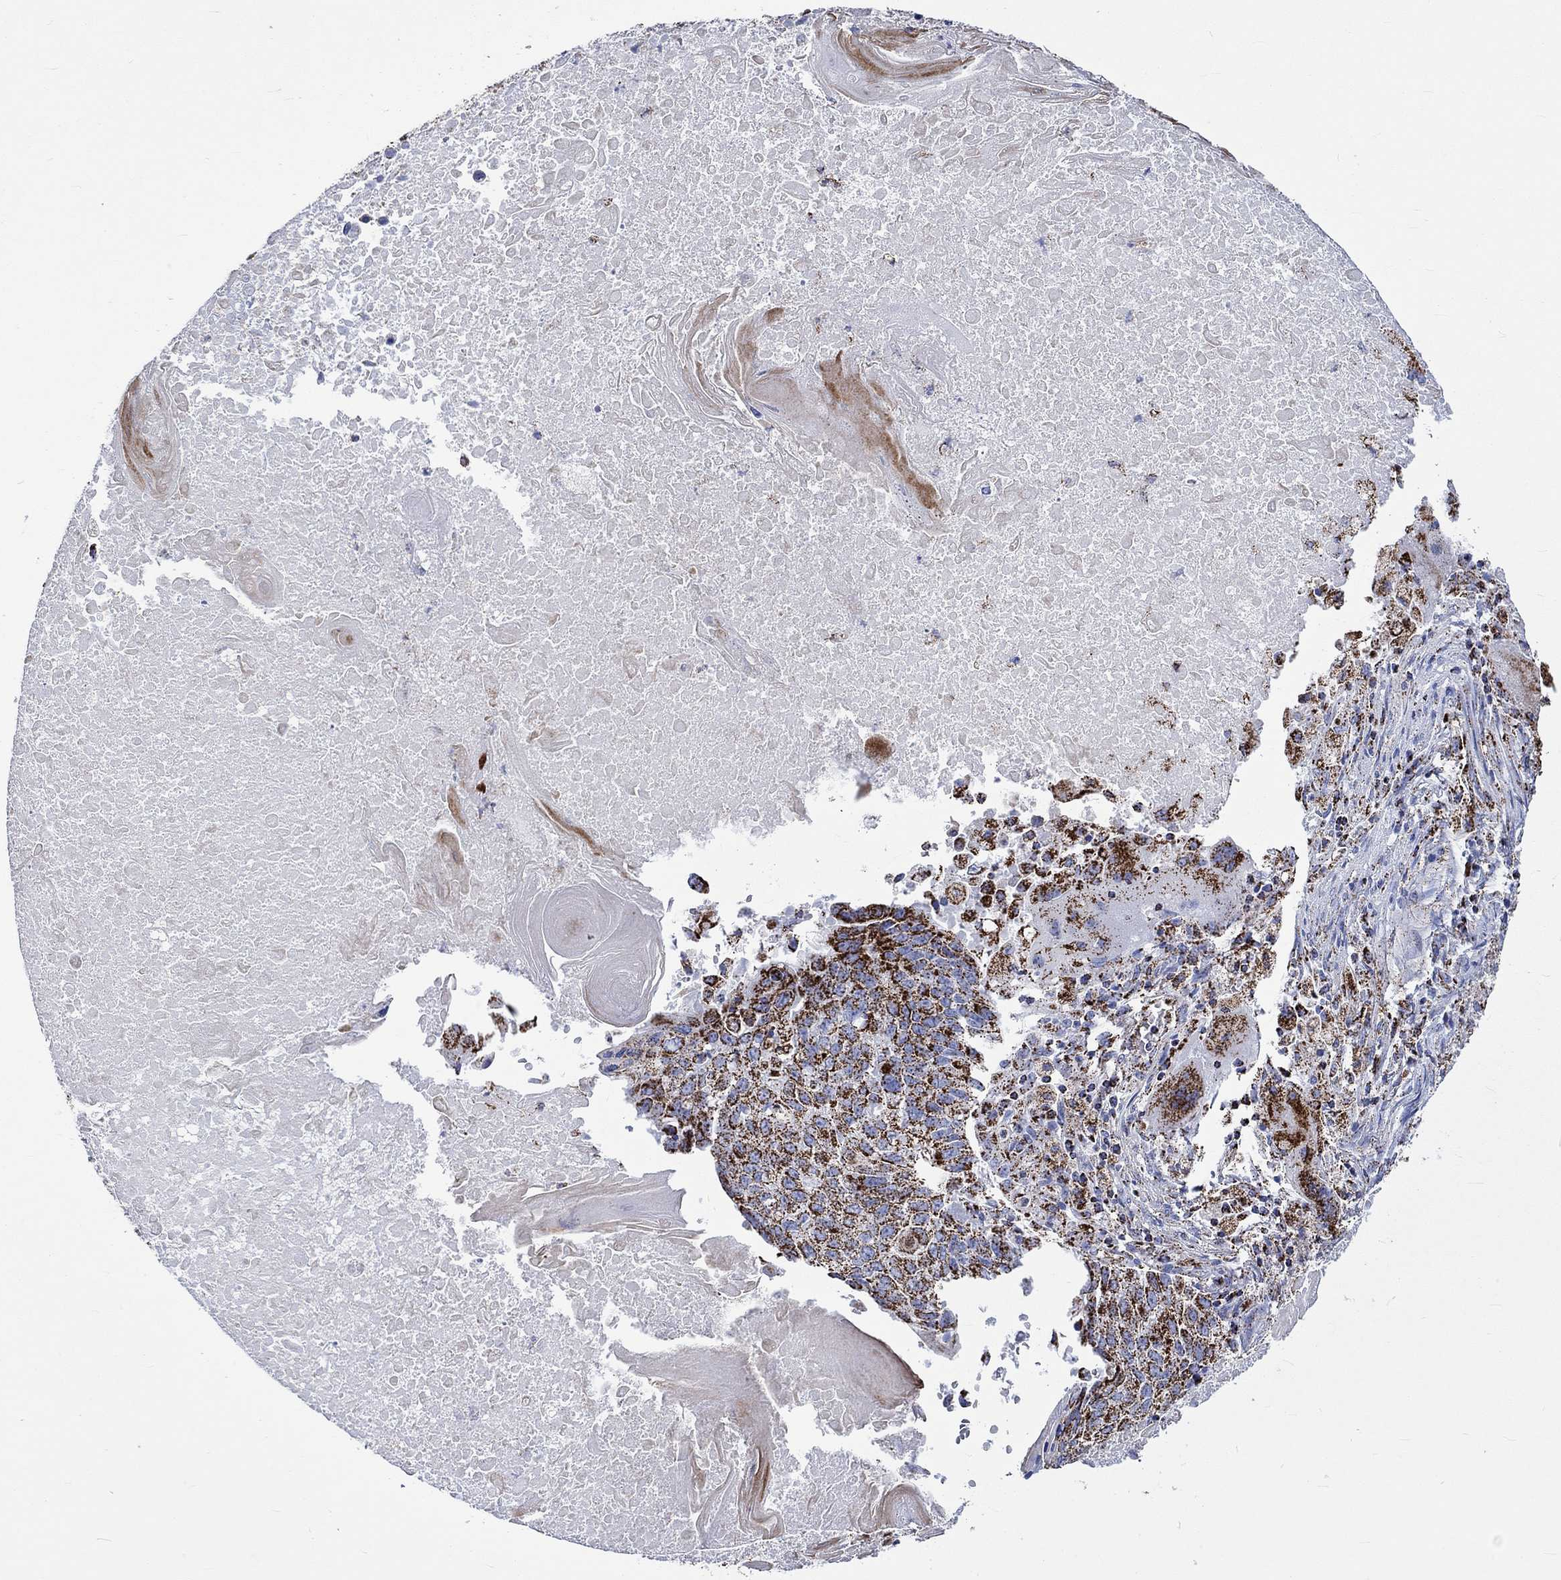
{"staining": {"intensity": "strong", "quantity": ">75%", "location": "cytoplasmic/membranous"}, "tissue": "lung cancer", "cell_type": "Tumor cells", "image_type": "cancer", "snomed": [{"axis": "morphology", "description": "Squamous cell carcinoma, NOS"}, {"axis": "topography", "description": "Lung"}], "caption": "Immunohistochemistry photomicrograph of lung squamous cell carcinoma stained for a protein (brown), which shows high levels of strong cytoplasmic/membranous staining in approximately >75% of tumor cells.", "gene": "RCE1", "patient": {"sex": "male", "age": 73}}